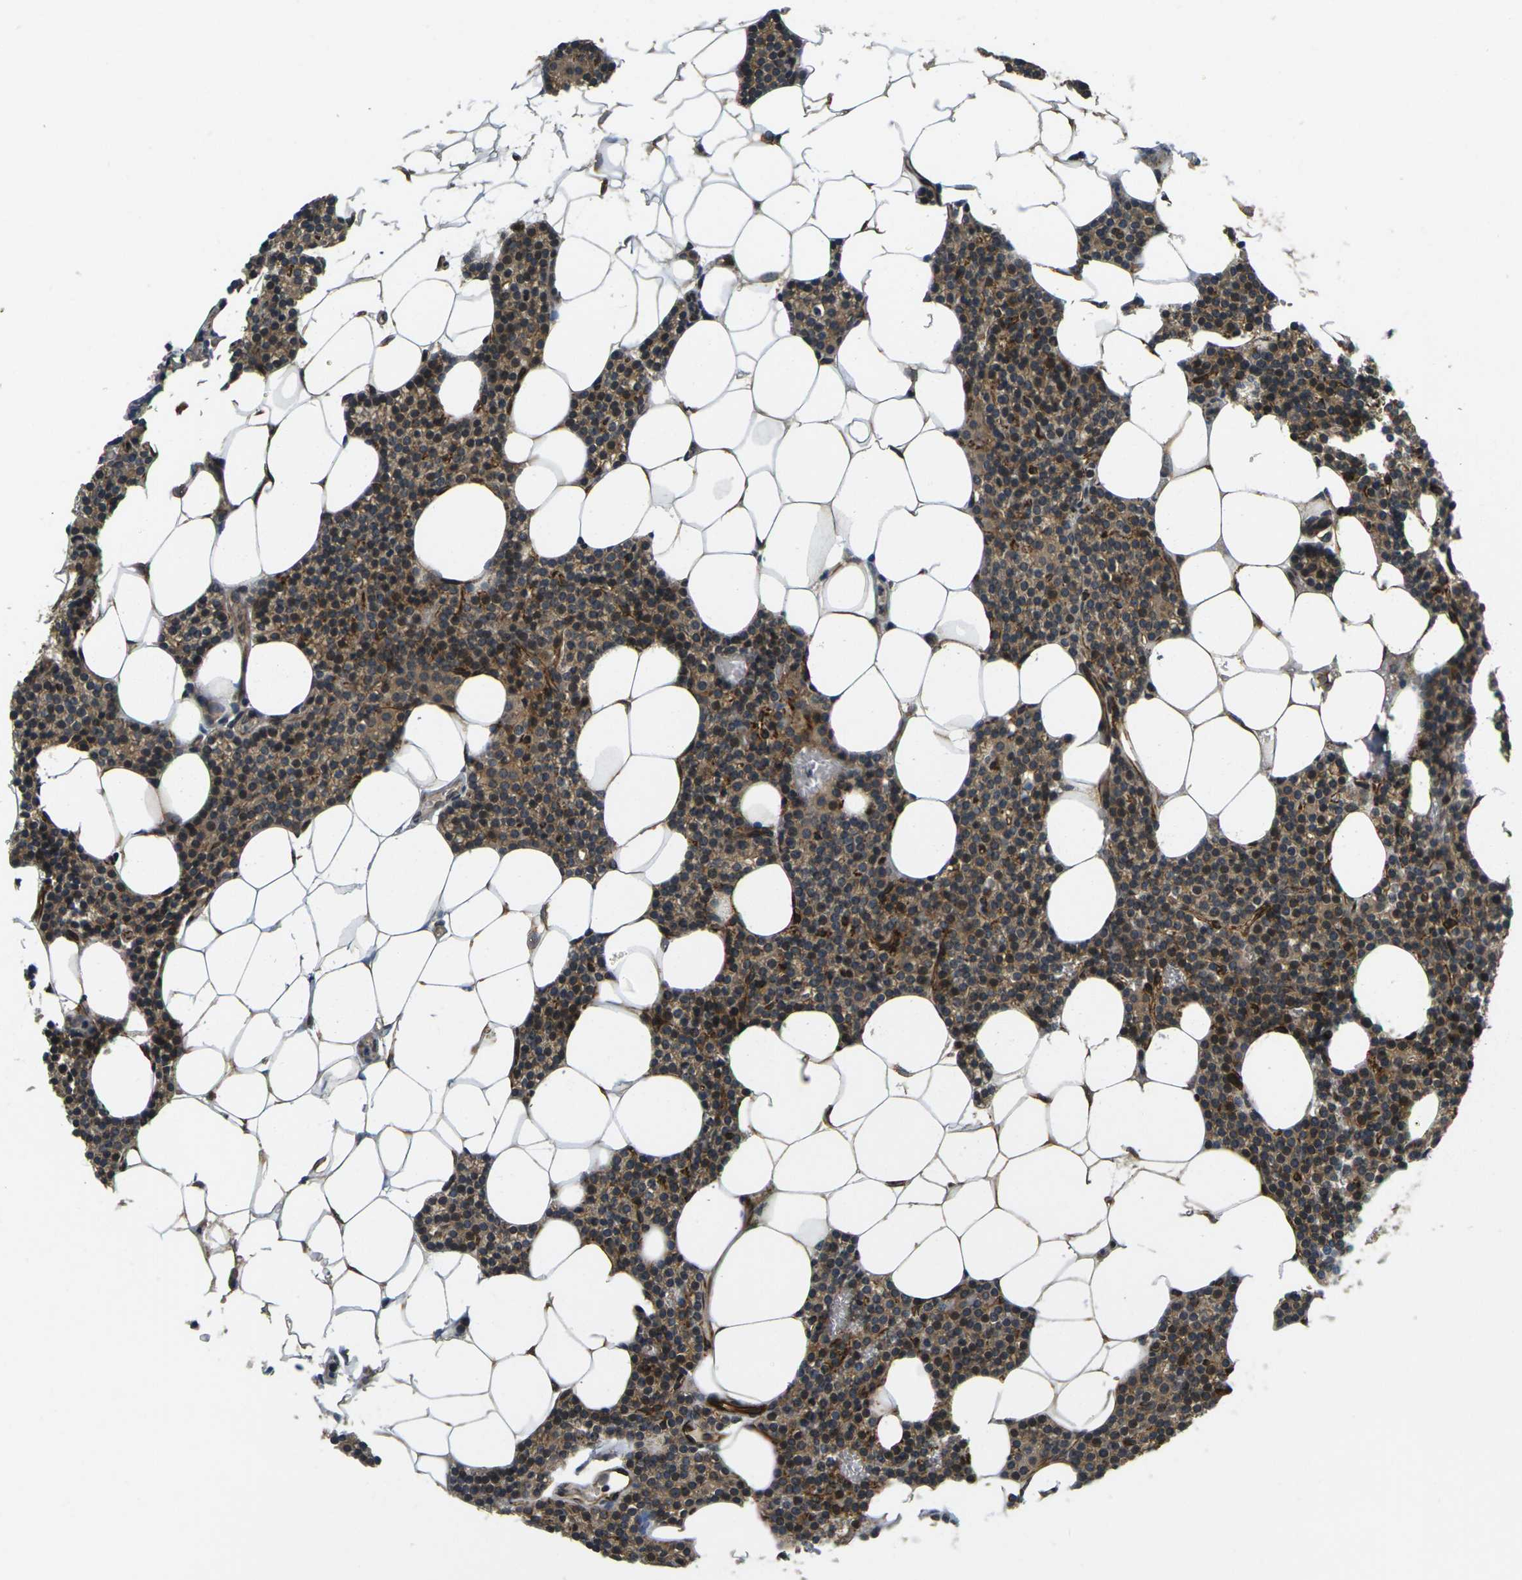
{"staining": {"intensity": "moderate", "quantity": ">75%", "location": "cytoplasmic/membranous"}, "tissue": "parathyroid gland", "cell_type": "Glandular cells", "image_type": "normal", "snomed": [{"axis": "morphology", "description": "Normal tissue, NOS"}, {"axis": "morphology", "description": "Adenoma, NOS"}, {"axis": "topography", "description": "Parathyroid gland"}], "caption": "Parathyroid gland stained with immunohistochemistry exhibits moderate cytoplasmic/membranous expression in approximately >75% of glandular cells.", "gene": "FUT11", "patient": {"sex": "female", "age": 51}}